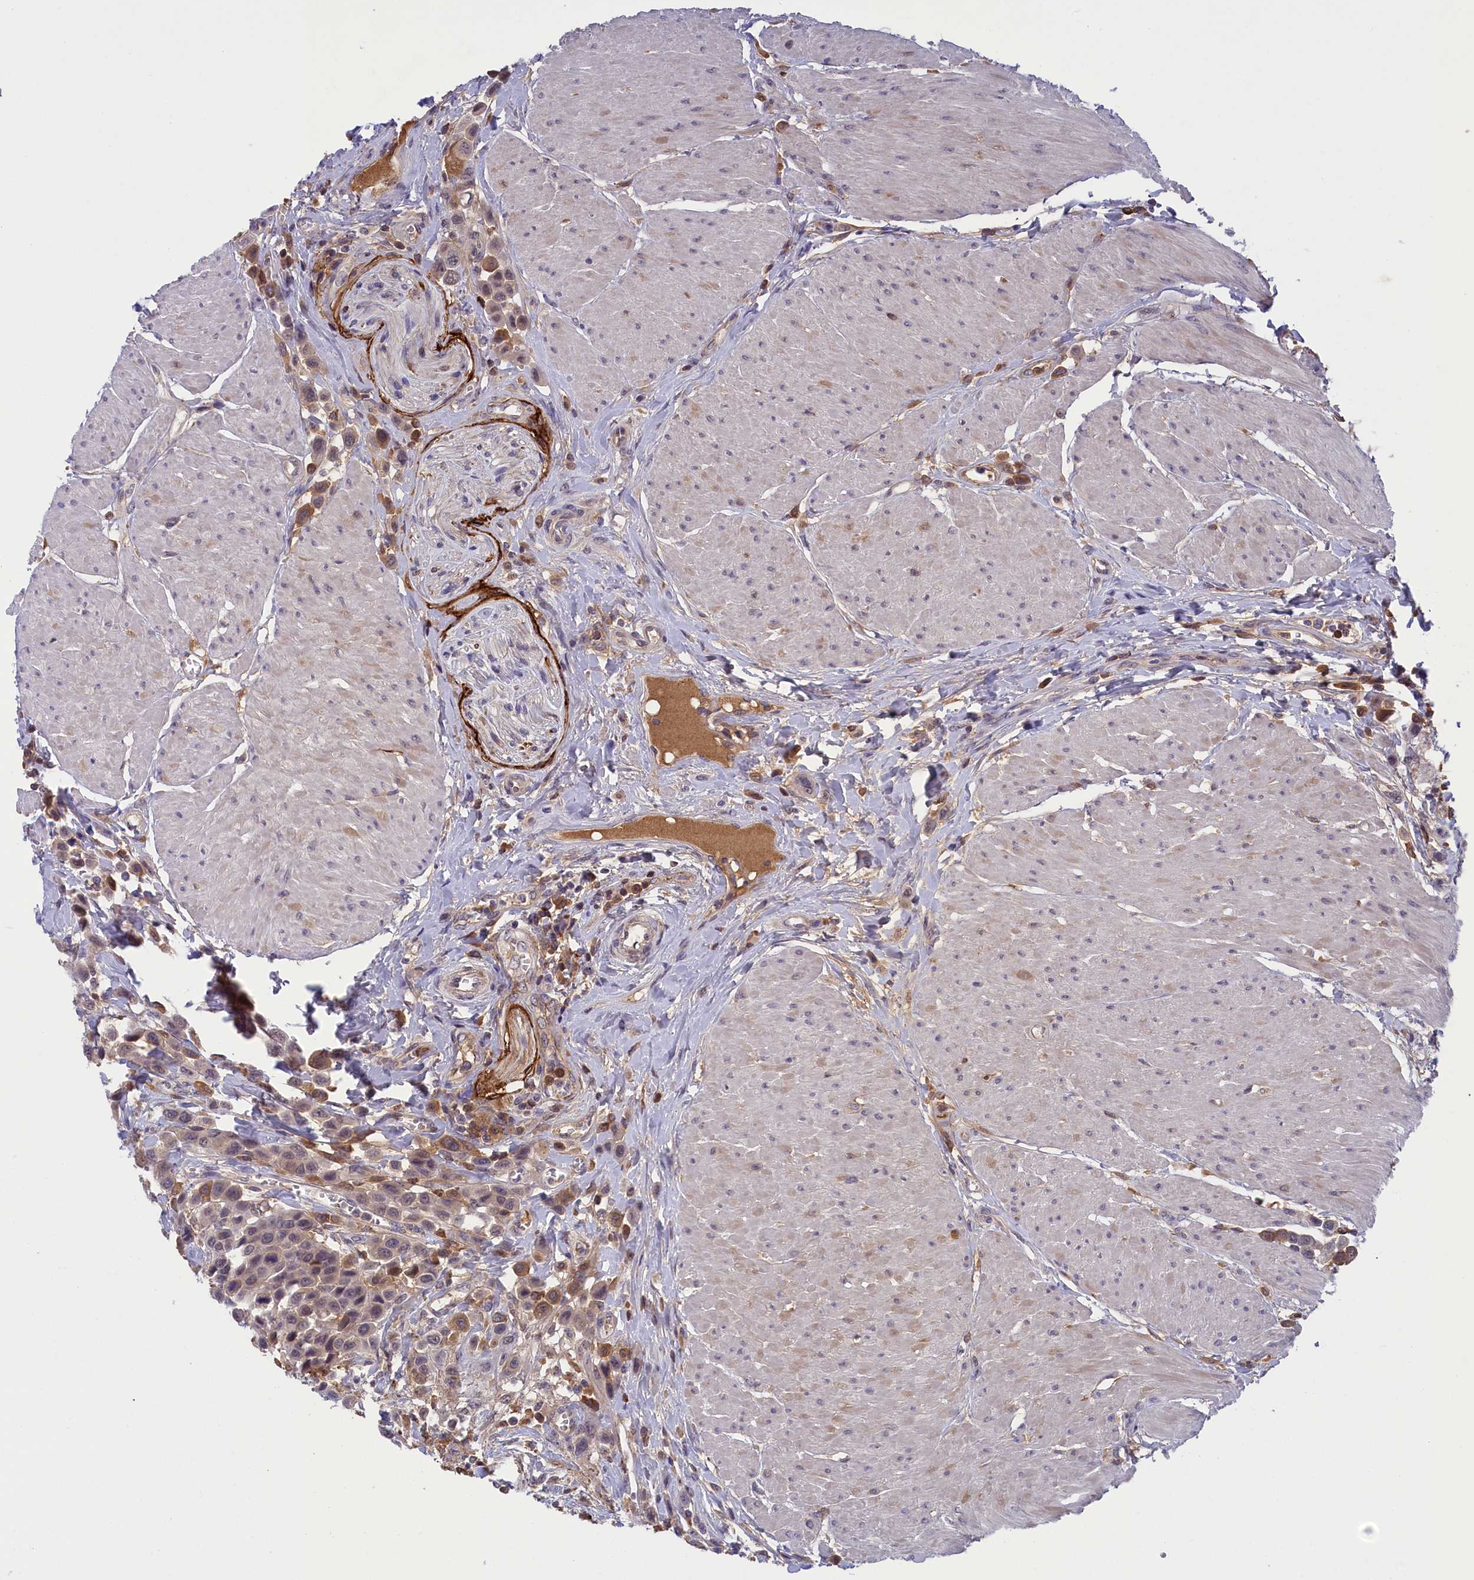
{"staining": {"intensity": "weak", "quantity": "25%-75%", "location": "cytoplasmic/membranous"}, "tissue": "urothelial cancer", "cell_type": "Tumor cells", "image_type": "cancer", "snomed": [{"axis": "morphology", "description": "Urothelial carcinoma, High grade"}, {"axis": "topography", "description": "Urinary bladder"}], "caption": "High-grade urothelial carcinoma stained for a protein reveals weak cytoplasmic/membranous positivity in tumor cells.", "gene": "STYX", "patient": {"sex": "male", "age": 50}}